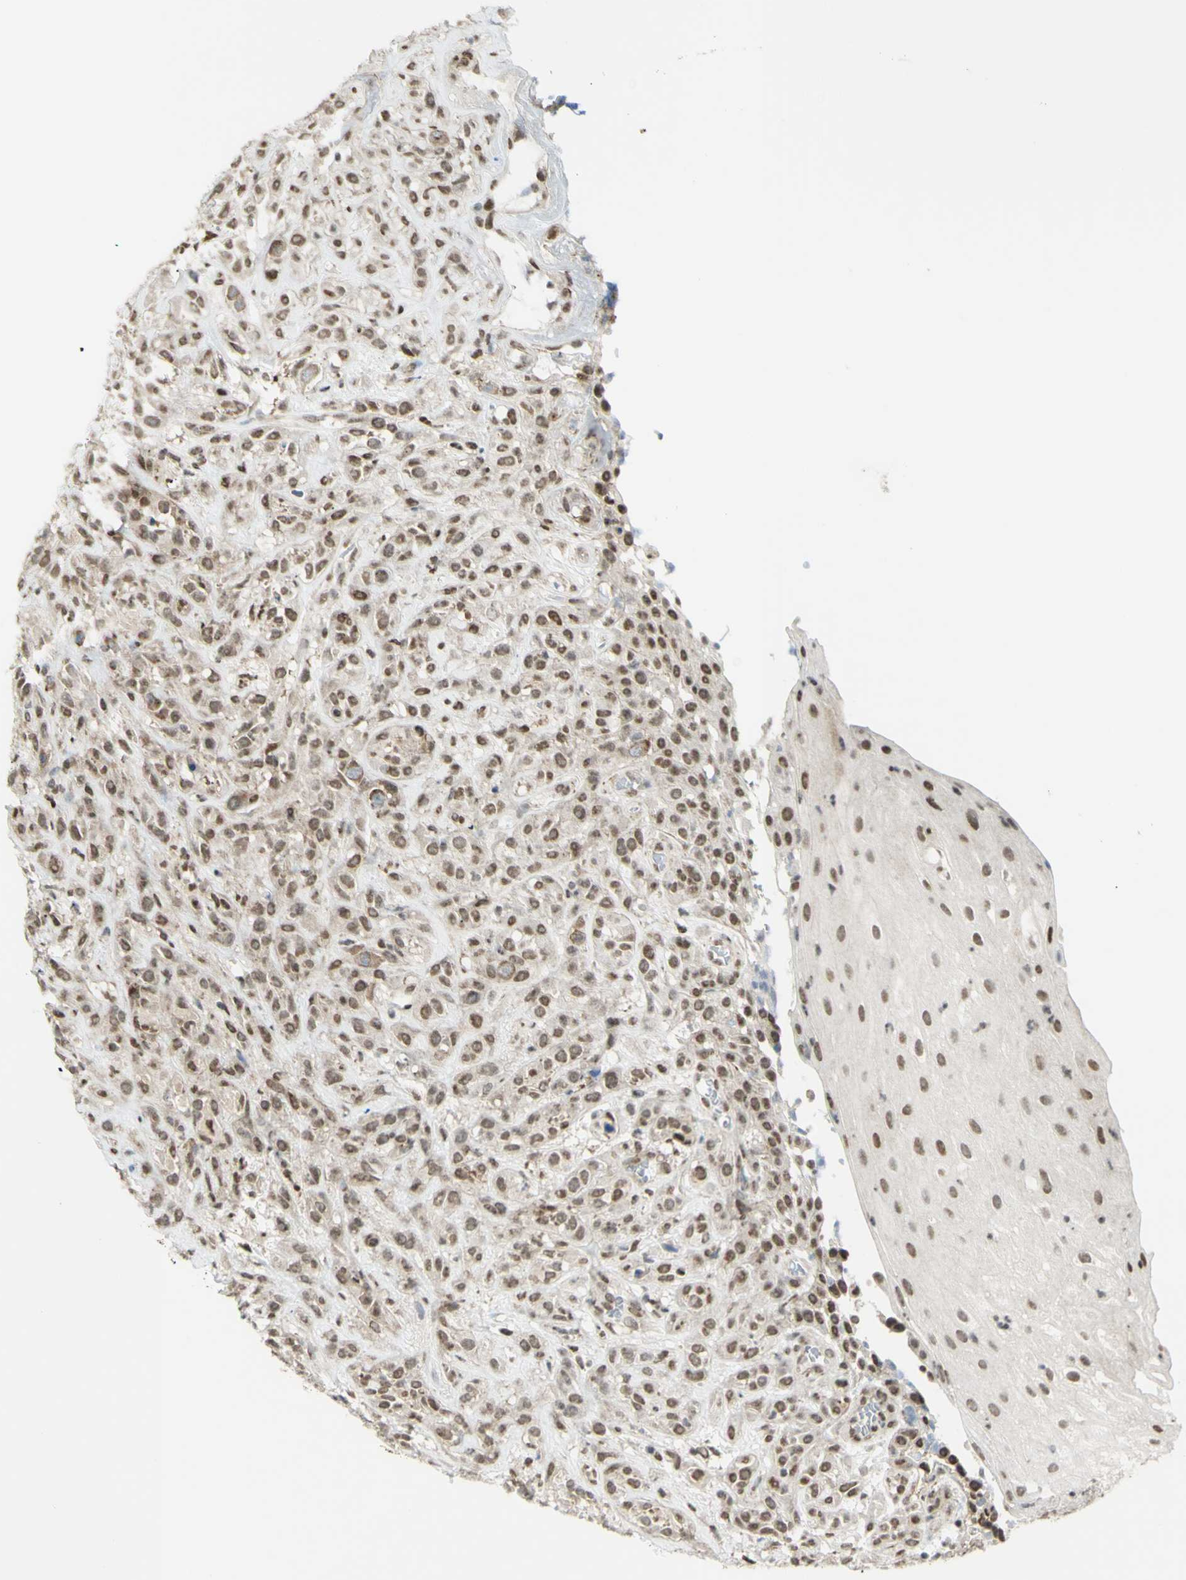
{"staining": {"intensity": "moderate", "quantity": ">75%", "location": "nuclear"}, "tissue": "head and neck cancer", "cell_type": "Tumor cells", "image_type": "cancer", "snomed": [{"axis": "morphology", "description": "Normal tissue, NOS"}, {"axis": "morphology", "description": "Squamous cell carcinoma, NOS"}, {"axis": "topography", "description": "Cartilage tissue"}, {"axis": "topography", "description": "Head-Neck"}], "caption": "Brown immunohistochemical staining in head and neck squamous cell carcinoma reveals moderate nuclear staining in about >75% of tumor cells.", "gene": "ZMYM6", "patient": {"sex": "male", "age": 62}}